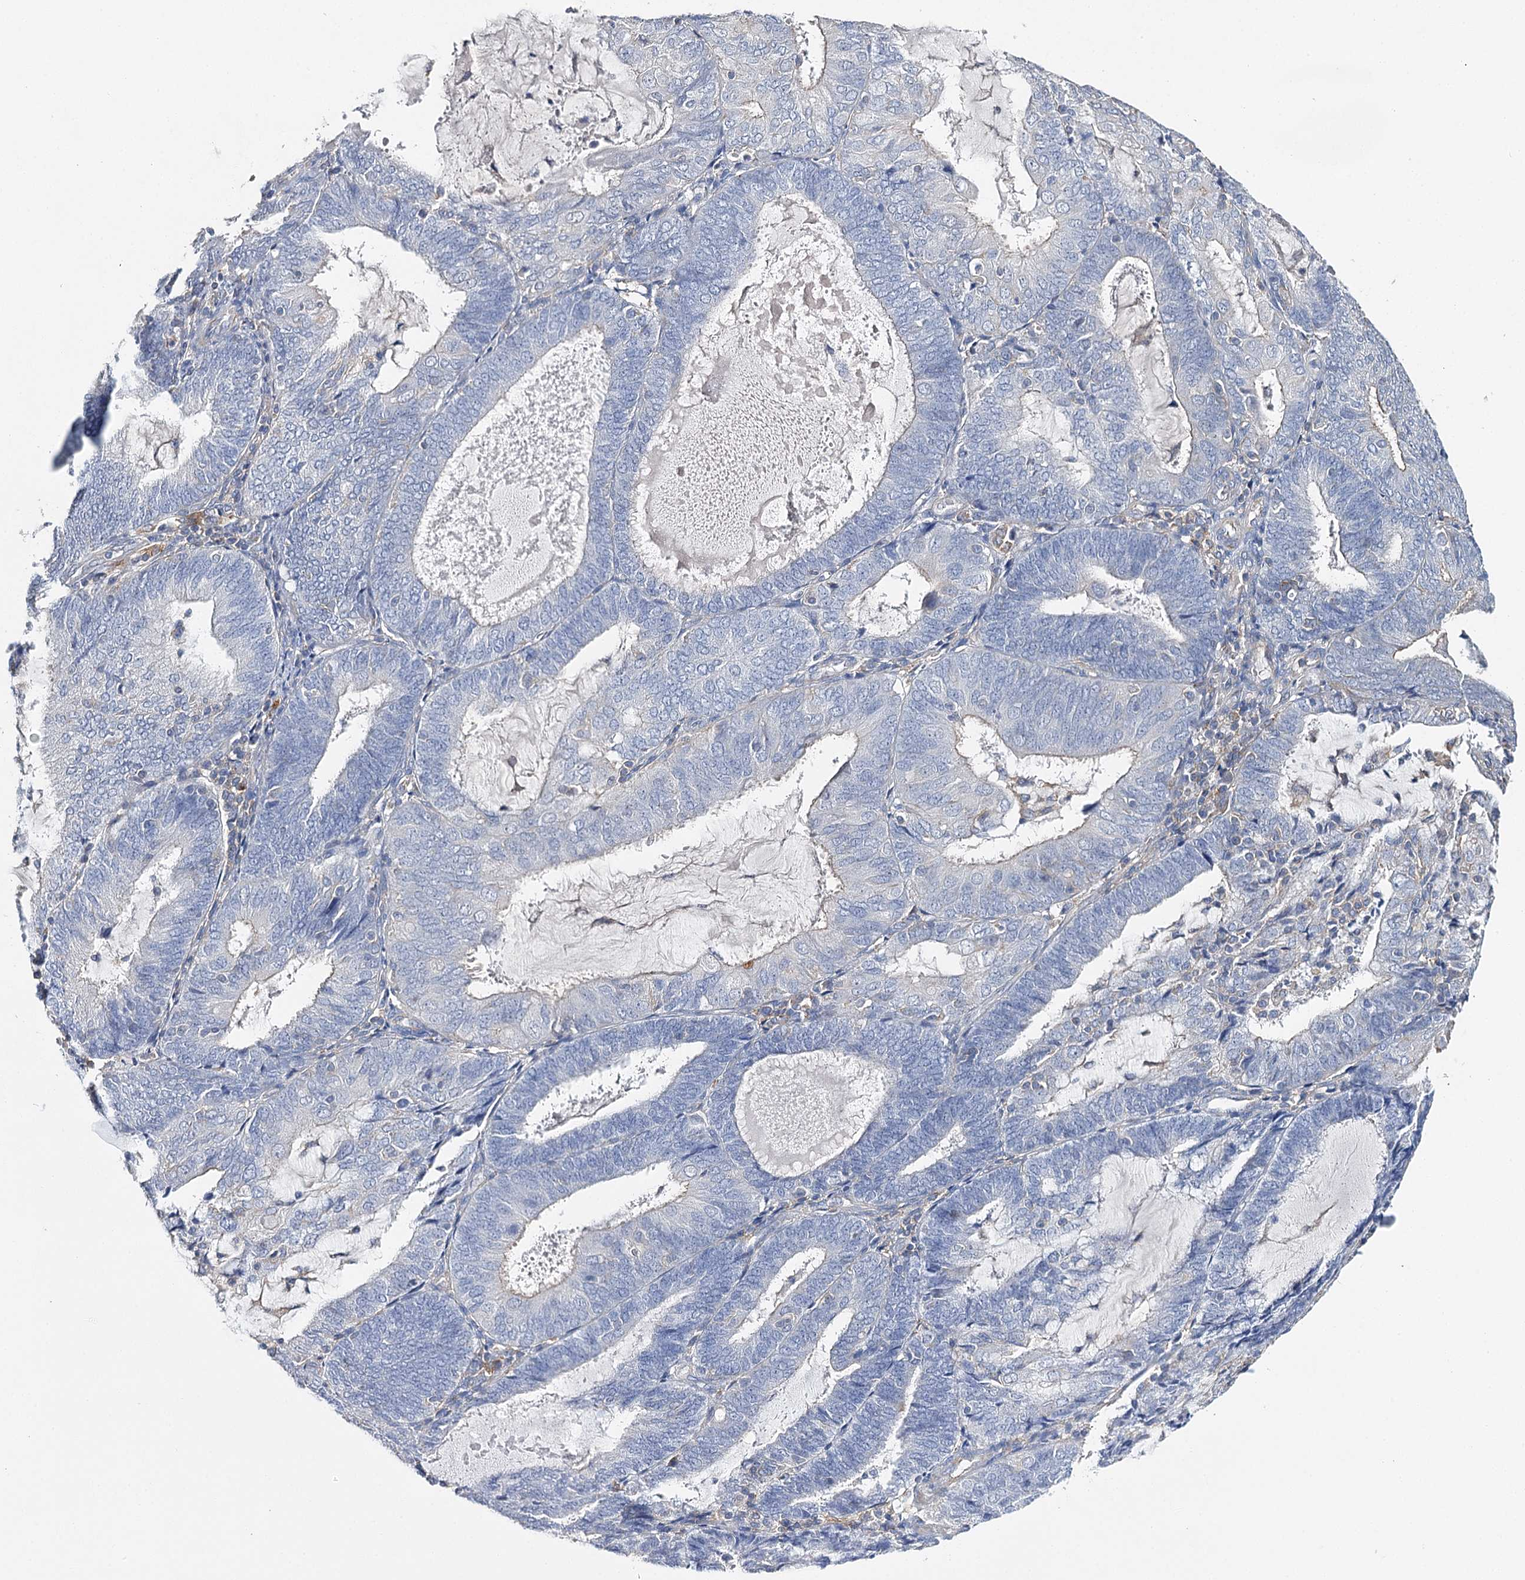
{"staining": {"intensity": "negative", "quantity": "none", "location": "none"}, "tissue": "endometrial cancer", "cell_type": "Tumor cells", "image_type": "cancer", "snomed": [{"axis": "morphology", "description": "Adenocarcinoma, NOS"}, {"axis": "topography", "description": "Endometrium"}], "caption": "An image of human endometrial cancer is negative for staining in tumor cells.", "gene": "EPYC", "patient": {"sex": "female", "age": 81}}